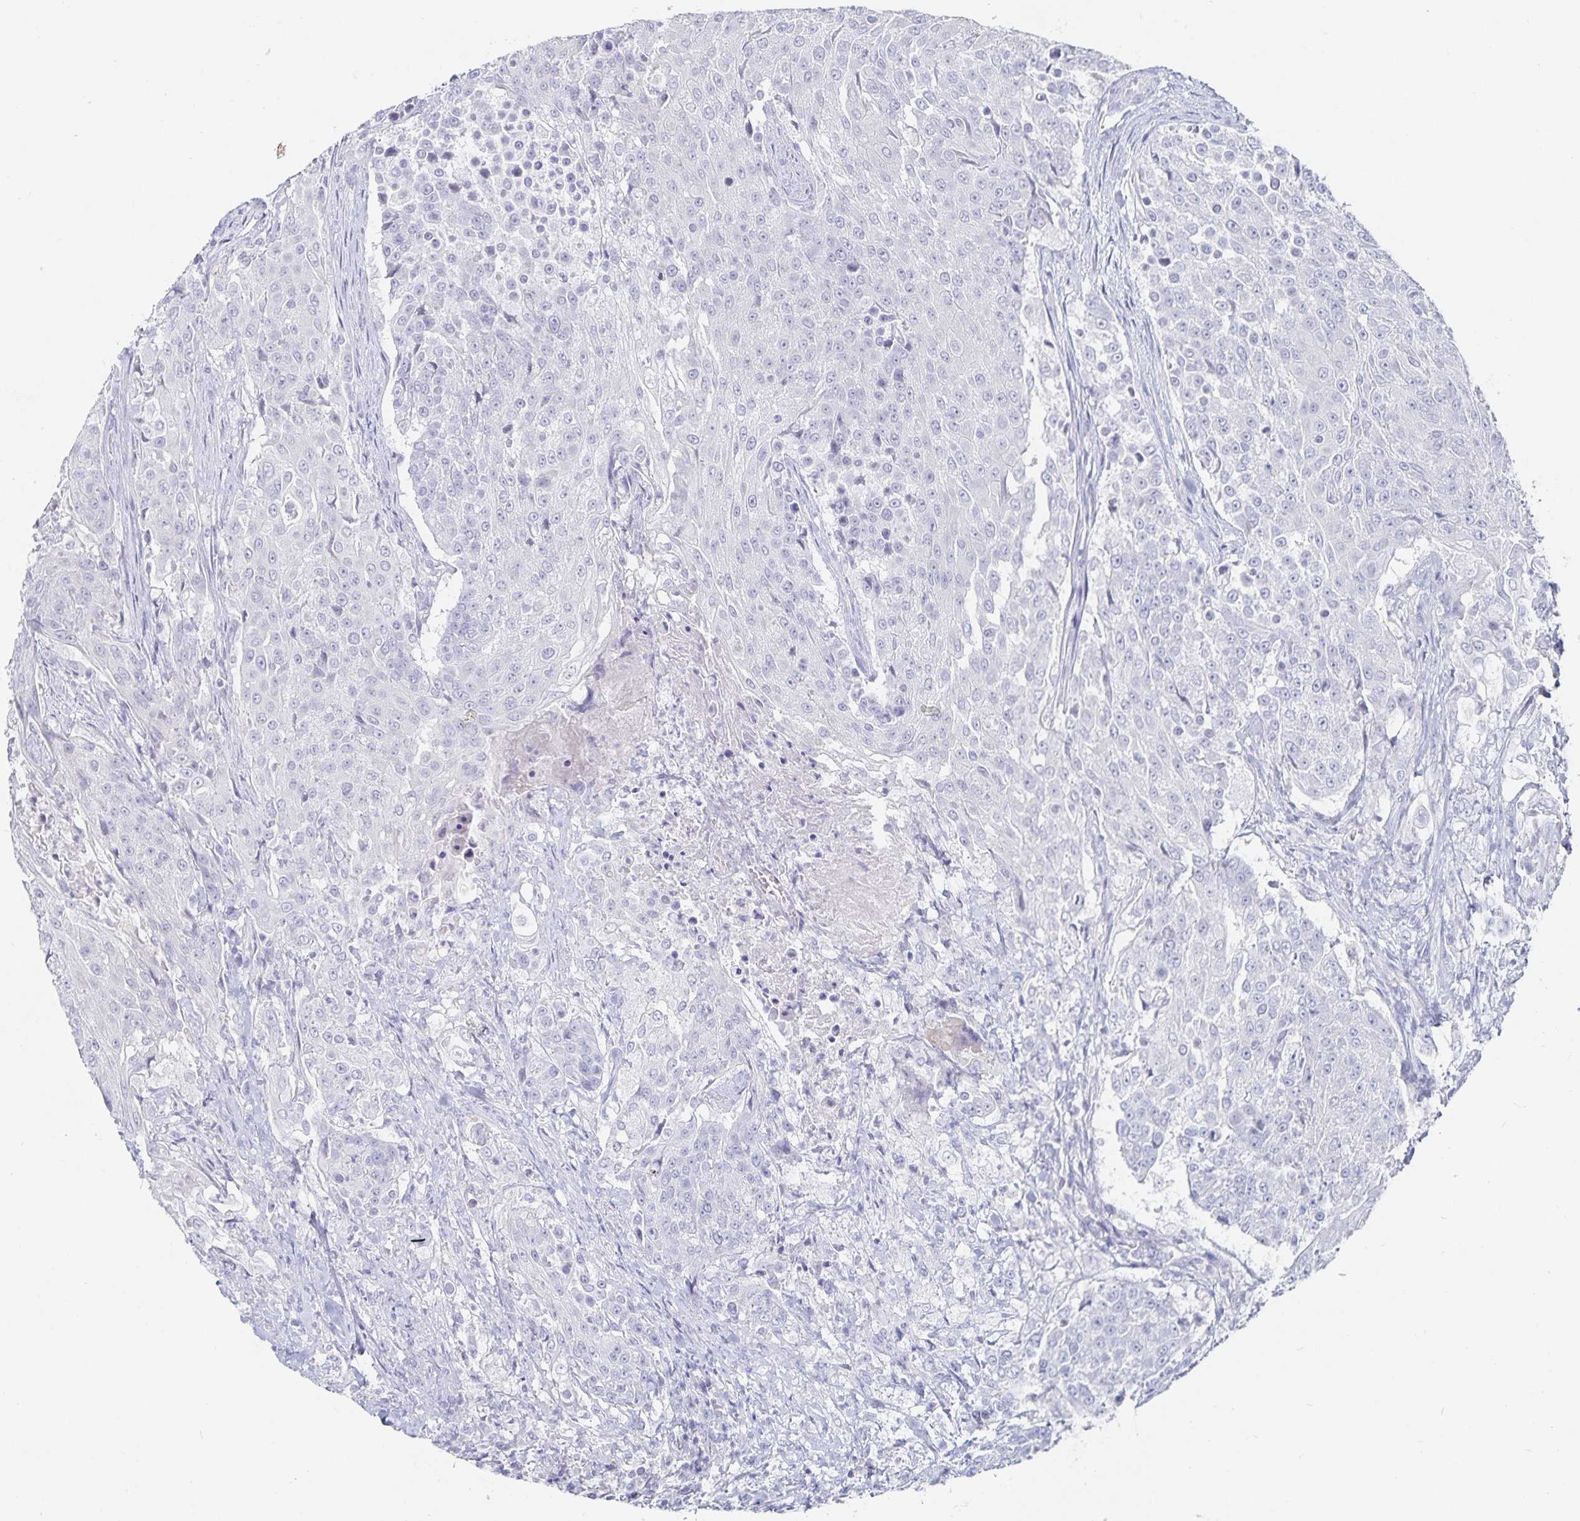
{"staining": {"intensity": "negative", "quantity": "none", "location": "none"}, "tissue": "urothelial cancer", "cell_type": "Tumor cells", "image_type": "cancer", "snomed": [{"axis": "morphology", "description": "Urothelial carcinoma, High grade"}, {"axis": "topography", "description": "Urinary bladder"}], "caption": "Immunohistochemical staining of human high-grade urothelial carcinoma reveals no significant positivity in tumor cells.", "gene": "SFTPA1", "patient": {"sex": "female", "age": 63}}